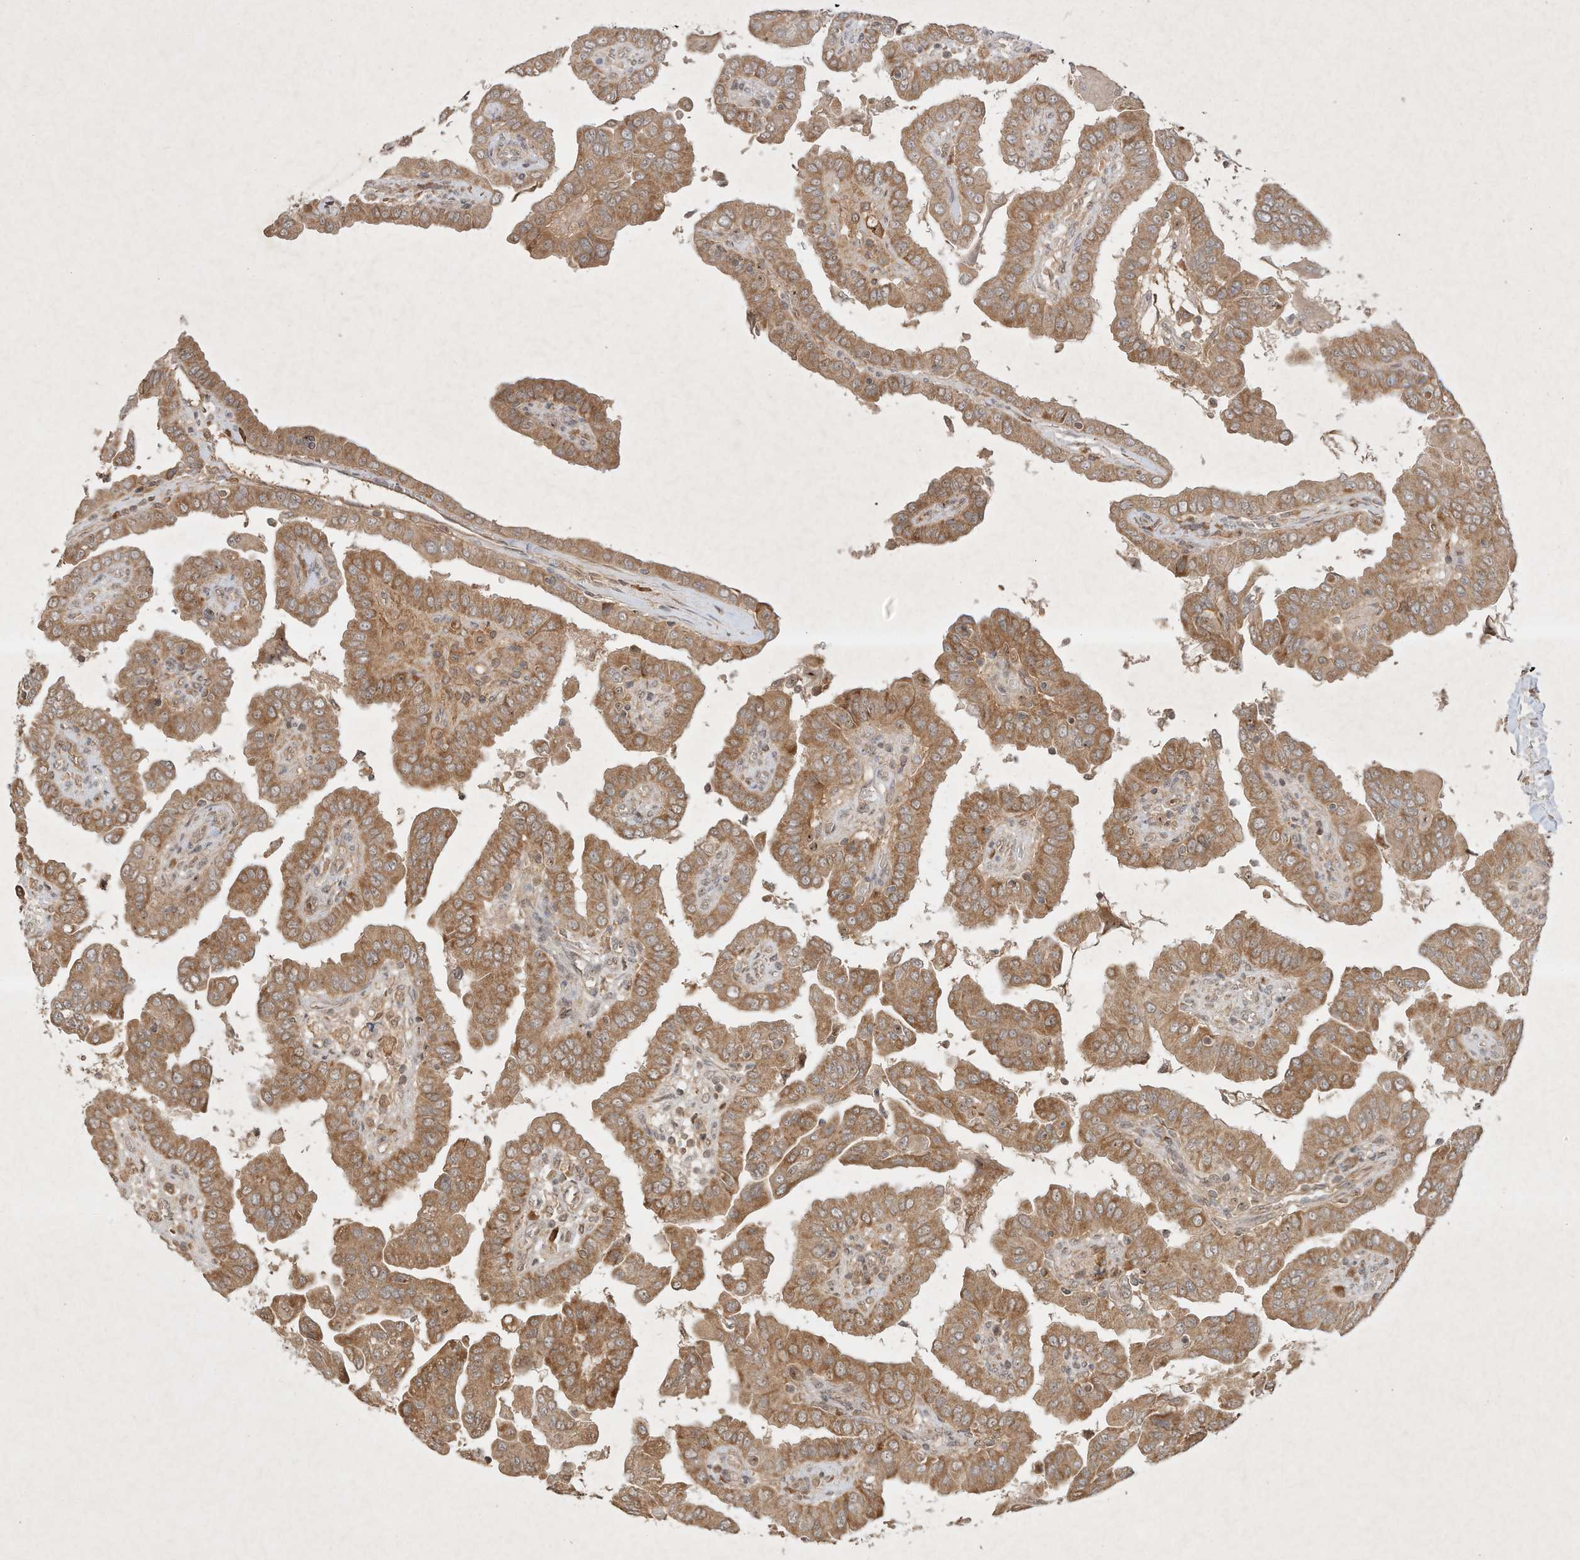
{"staining": {"intensity": "moderate", "quantity": ">75%", "location": "cytoplasmic/membranous"}, "tissue": "thyroid cancer", "cell_type": "Tumor cells", "image_type": "cancer", "snomed": [{"axis": "morphology", "description": "Papillary adenocarcinoma, NOS"}, {"axis": "topography", "description": "Thyroid gland"}], "caption": "A brown stain highlights moderate cytoplasmic/membranous expression of a protein in papillary adenocarcinoma (thyroid) tumor cells. The protein is stained brown, and the nuclei are stained in blue (DAB (3,3'-diaminobenzidine) IHC with brightfield microscopy, high magnification).", "gene": "BTRC", "patient": {"sex": "male", "age": 33}}